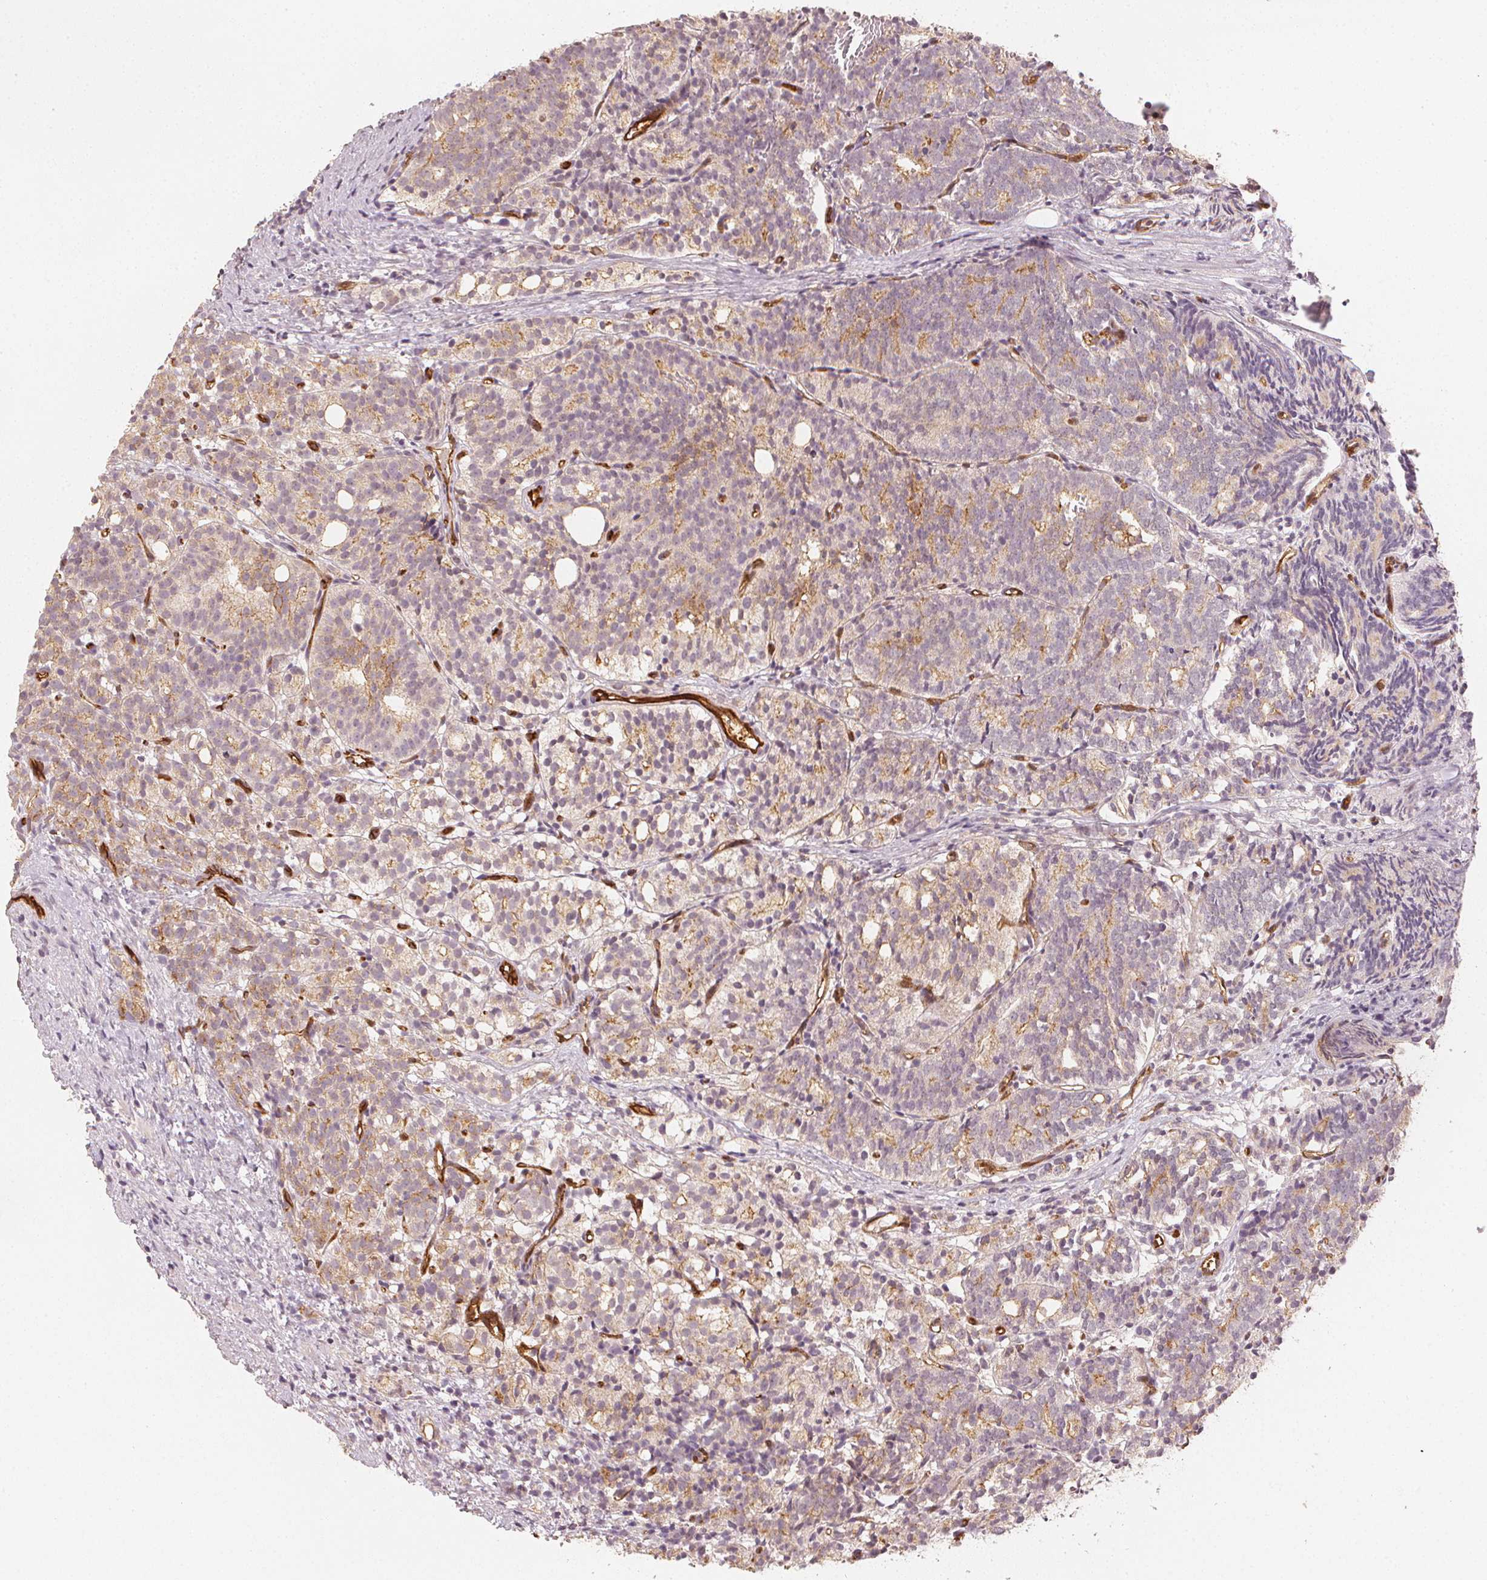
{"staining": {"intensity": "weak", "quantity": "25%-75%", "location": "cytoplasmic/membranous"}, "tissue": "prostate cancer", "cell_type": "Tumor cells", "image_type": "cancer", "snomed": [{"axis": "morphology", "description": "Adenocarcinoma, High grade"}, {"axis": "topography", "description": "Prostate"}], "caption": "This is an image of IHC staining of prostate cancer (high-grade adenocarcinoma), which shows weak staining in the cytoplasmic/membranous of tumor cells.", "gene": "CIB1", "patient": {"sex": "male", "age": 53}}